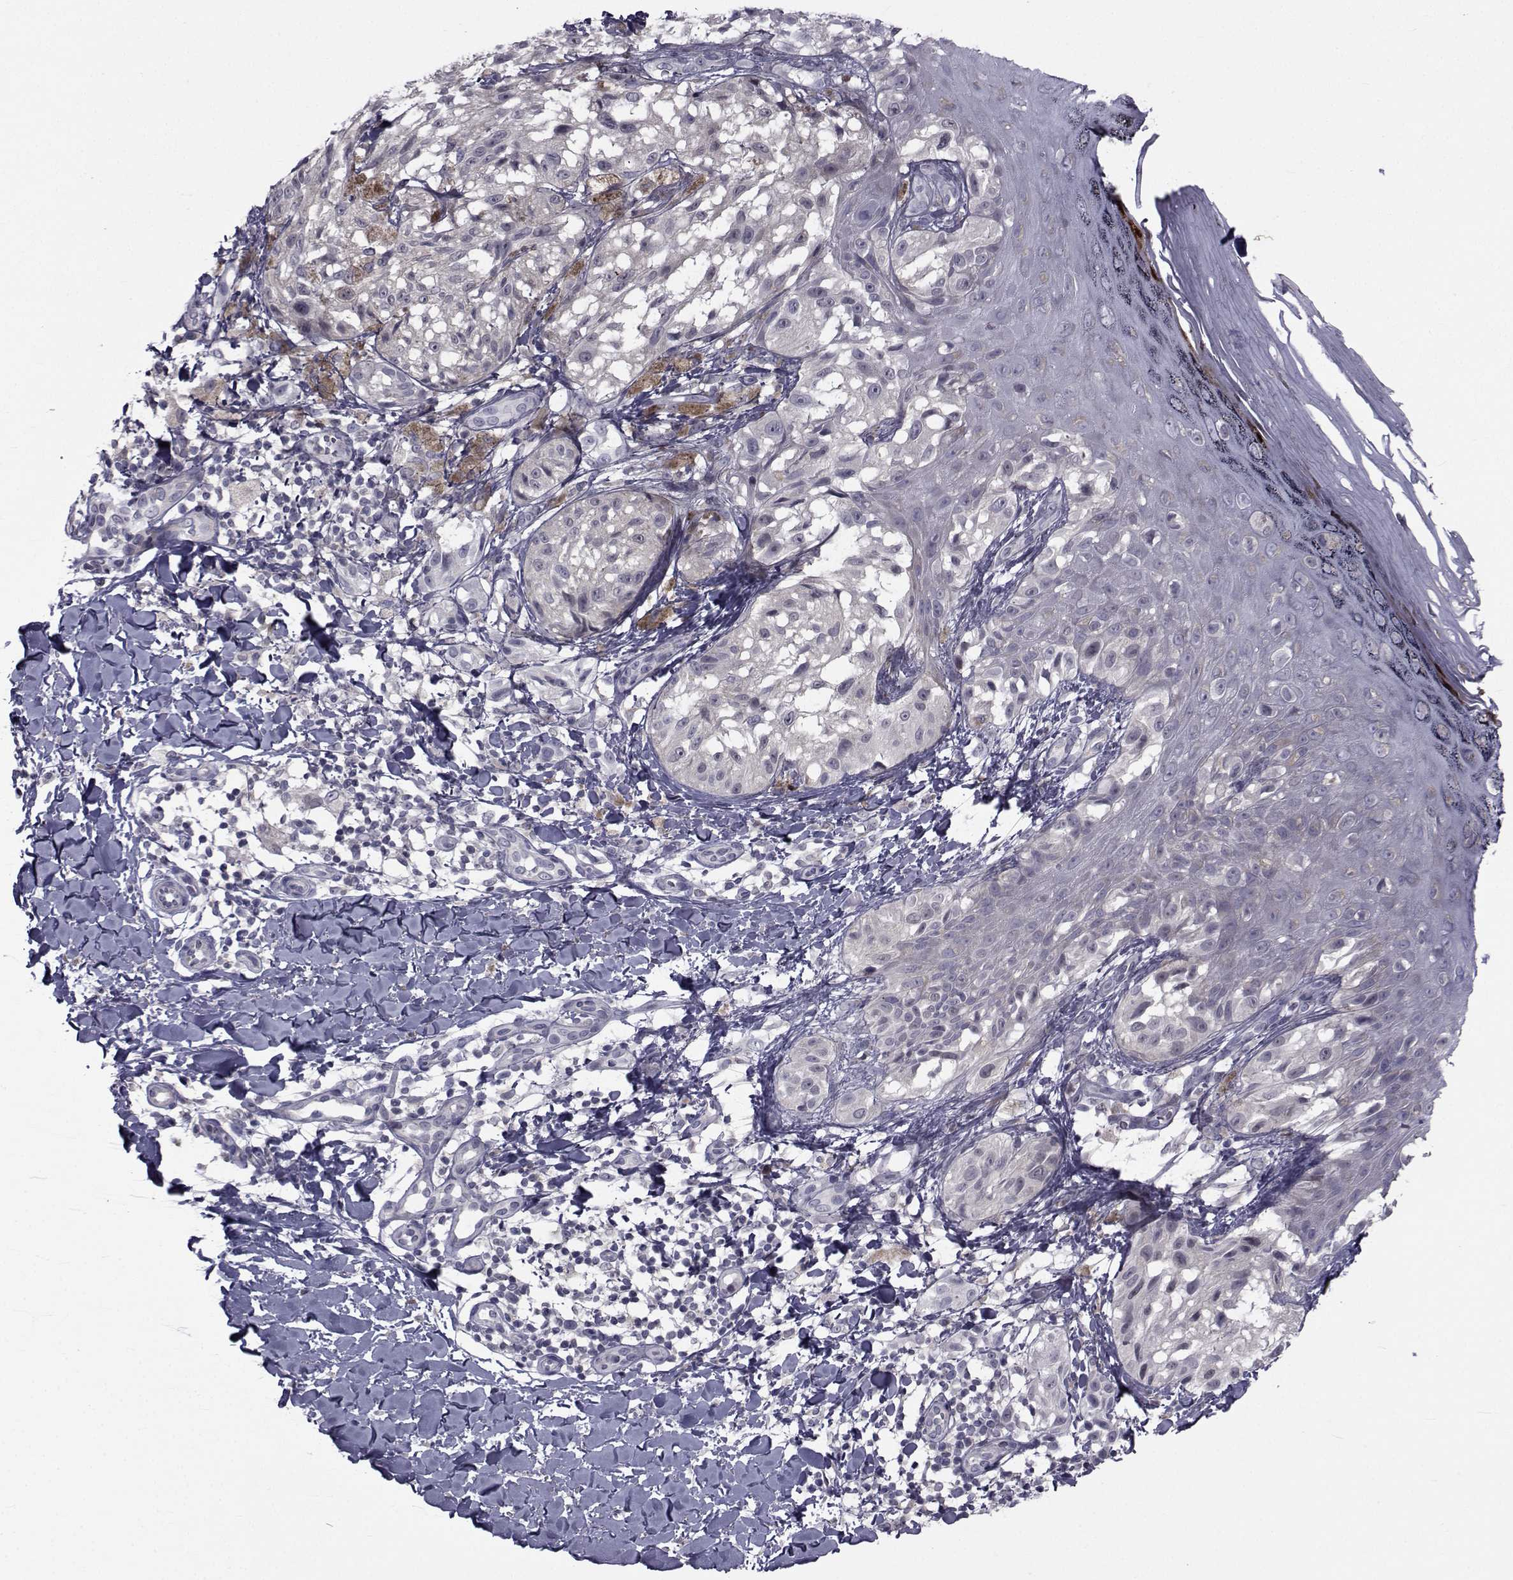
{"staining": {"intensity": "negative", "quantity": "none", "location": "none"}, "tissue": "melanoma", "cell_type": "Tumor cells", "image_type": "cancer", "snomed": [{"axis": "morphology", "description": "Malignant melanoma, NOS"}, {"axis": "topography", "description": "Skin"}], "caption": "The histopathology image demonstrates no significant expression in tumor cells of malignant melanoma. The staining is performed using DAB (3,3'-diaminobenzidine) brown chromogen with nuclei counter-stained in using hematoxylin.", "gene": "SLC30A10", "patient": {"sex": "male", "age": 36}}